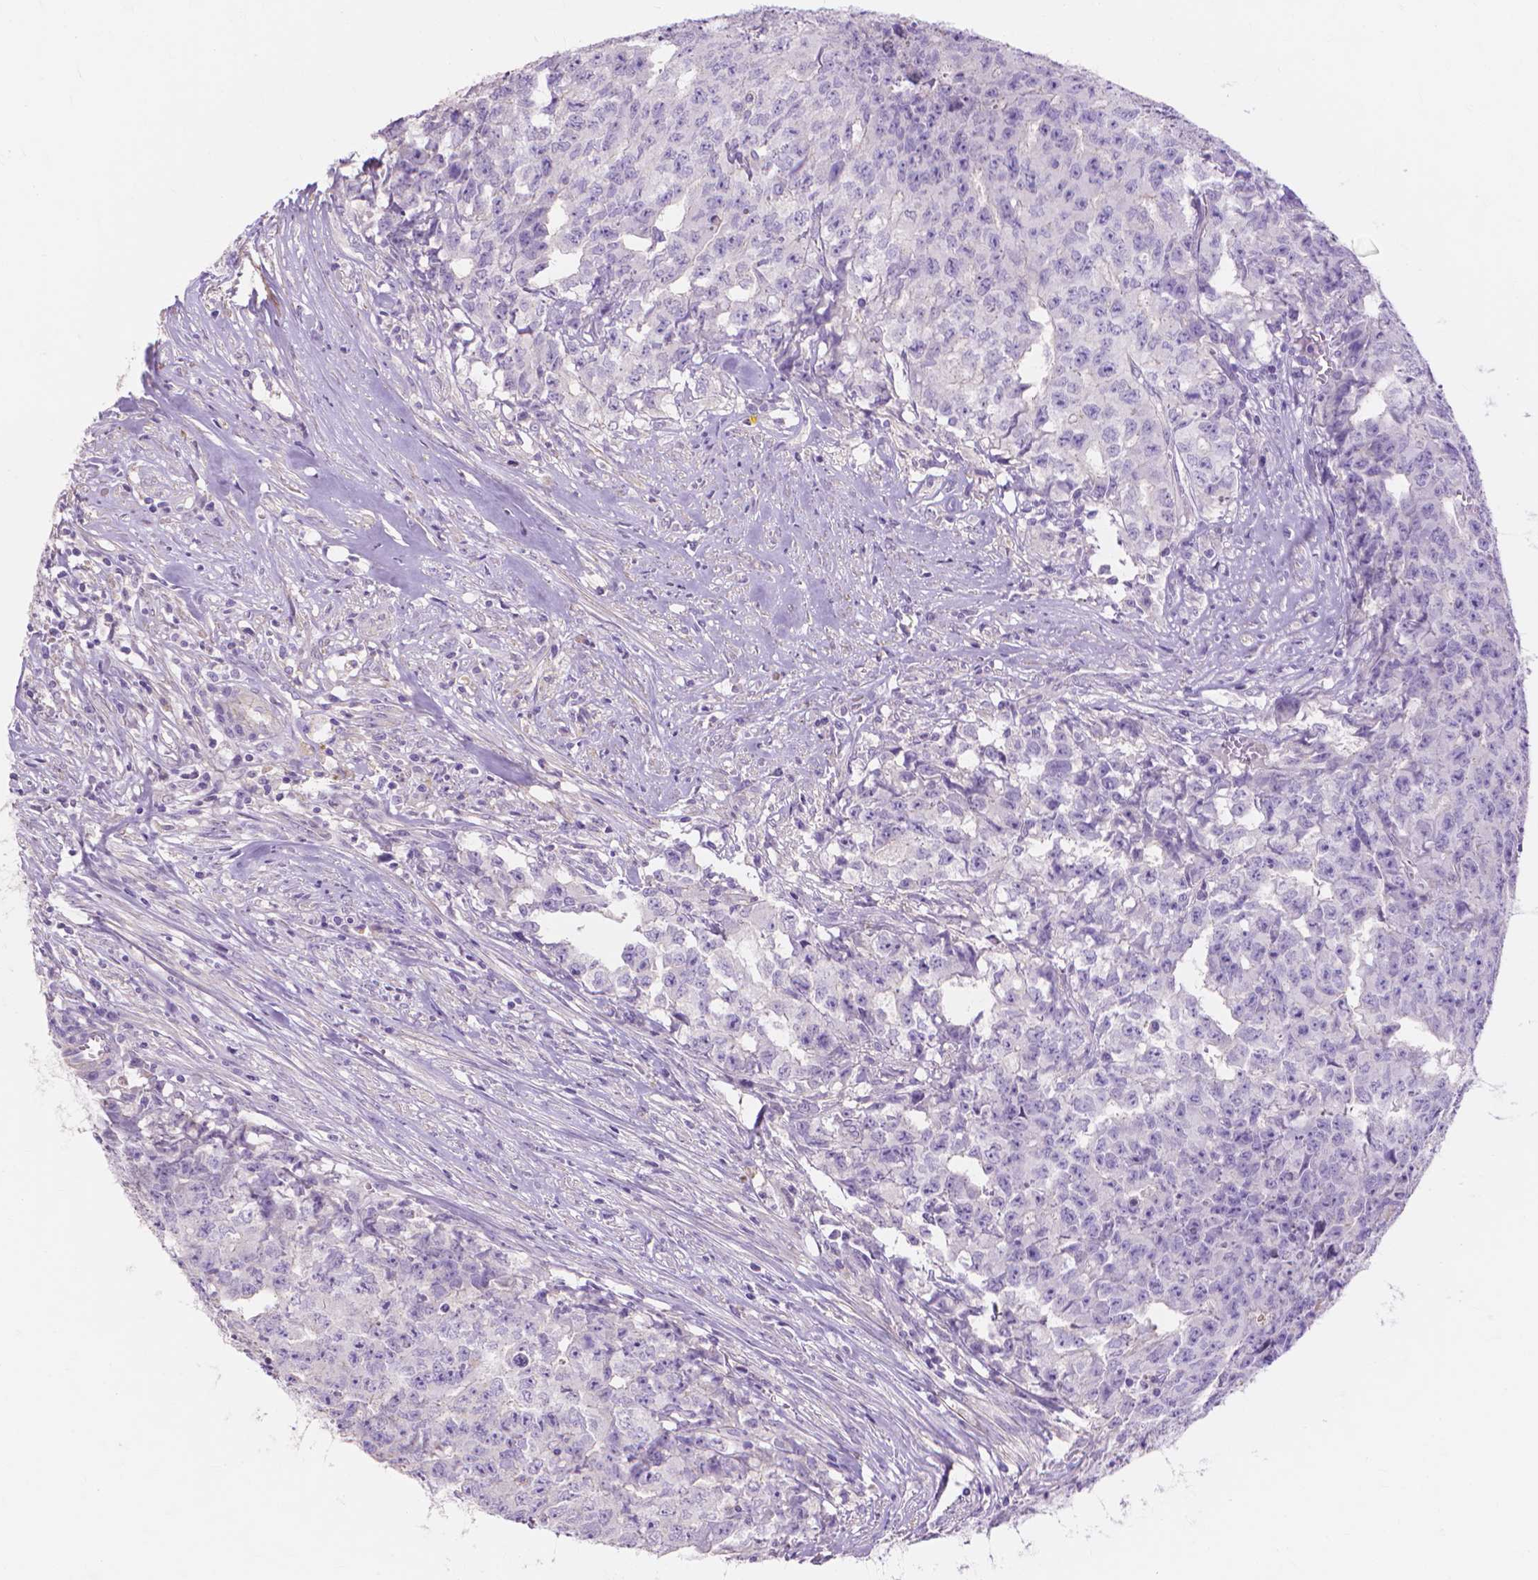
{"staining": {"intensity": "negative", "quantity": "none", "location": "none"}, "tissue": "testis cancer", "cell_type": "Tumor cells", "image_type": "cancer", "snomed": [{"axis": "morphology", "description": "Carcinoma, Embryonal, NOS"}, {"axis": "morphology", "description": "Teratoma, malignant, NOS"}, {"axis": "topography", "description": "Testis"}], "caption": "Immunohistochemical staining of embryonal carcinoma (testis) exhibits no significant expression in tumor cells. (DAB (3,3'-diaminobenzidine) IHC with hematoxylin counter stain).", "gene": "MBLAC1", "patient": {"sex": "male", "age": 24}}